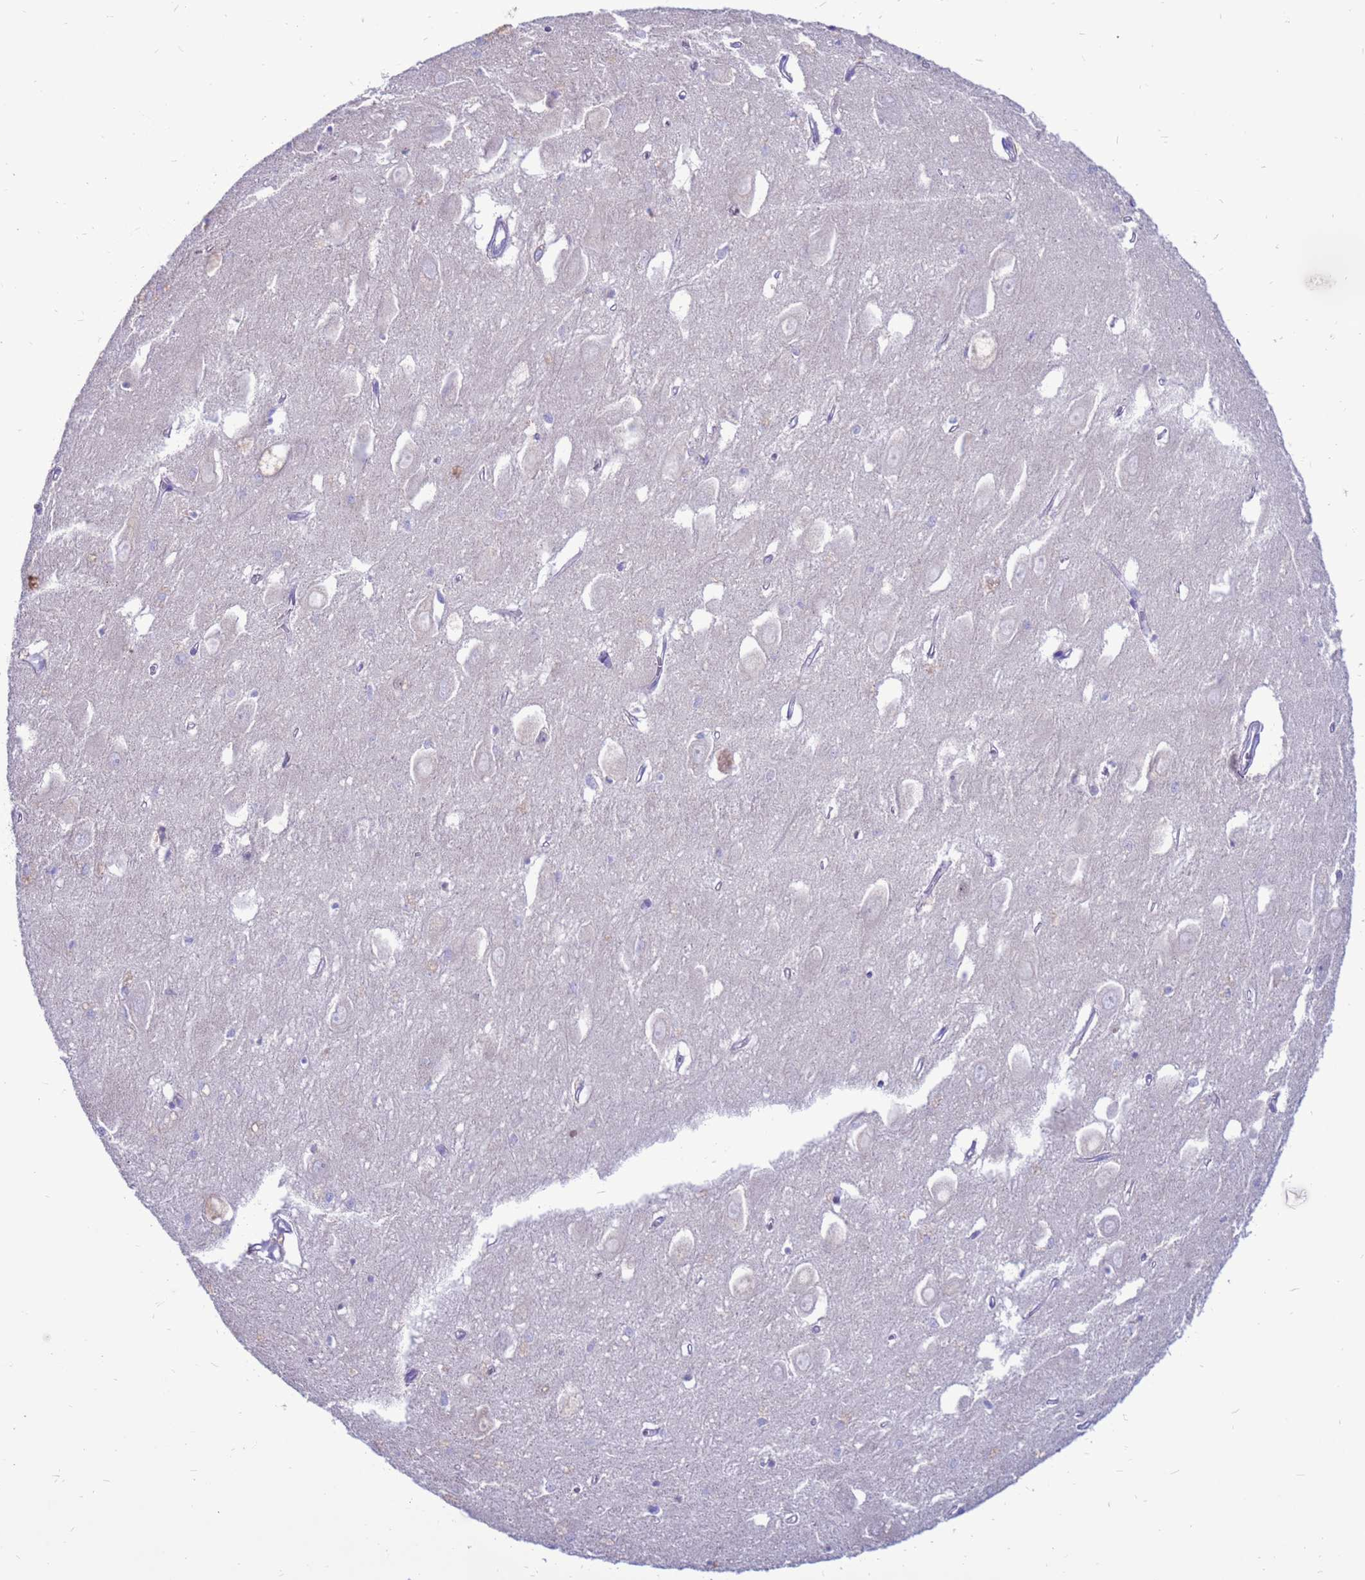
{"staining": {"intensity": "negative", "quantity": "none", "location": "none"}, "tissue": "hippocampus", "cell_type": "Glial cells", "image_type": "normal", "snomed": [{"axis": "morphology", "description": "Normal tissue, NOS"}, {"axis": "topography", "description": "Hippocampus"}], "caption": "This is an IHC histopathology image of normal hippocampus. There is no staining in glial cells.", "gene": "PDE10A", "patient": {"sex": "female", "age": 64}}